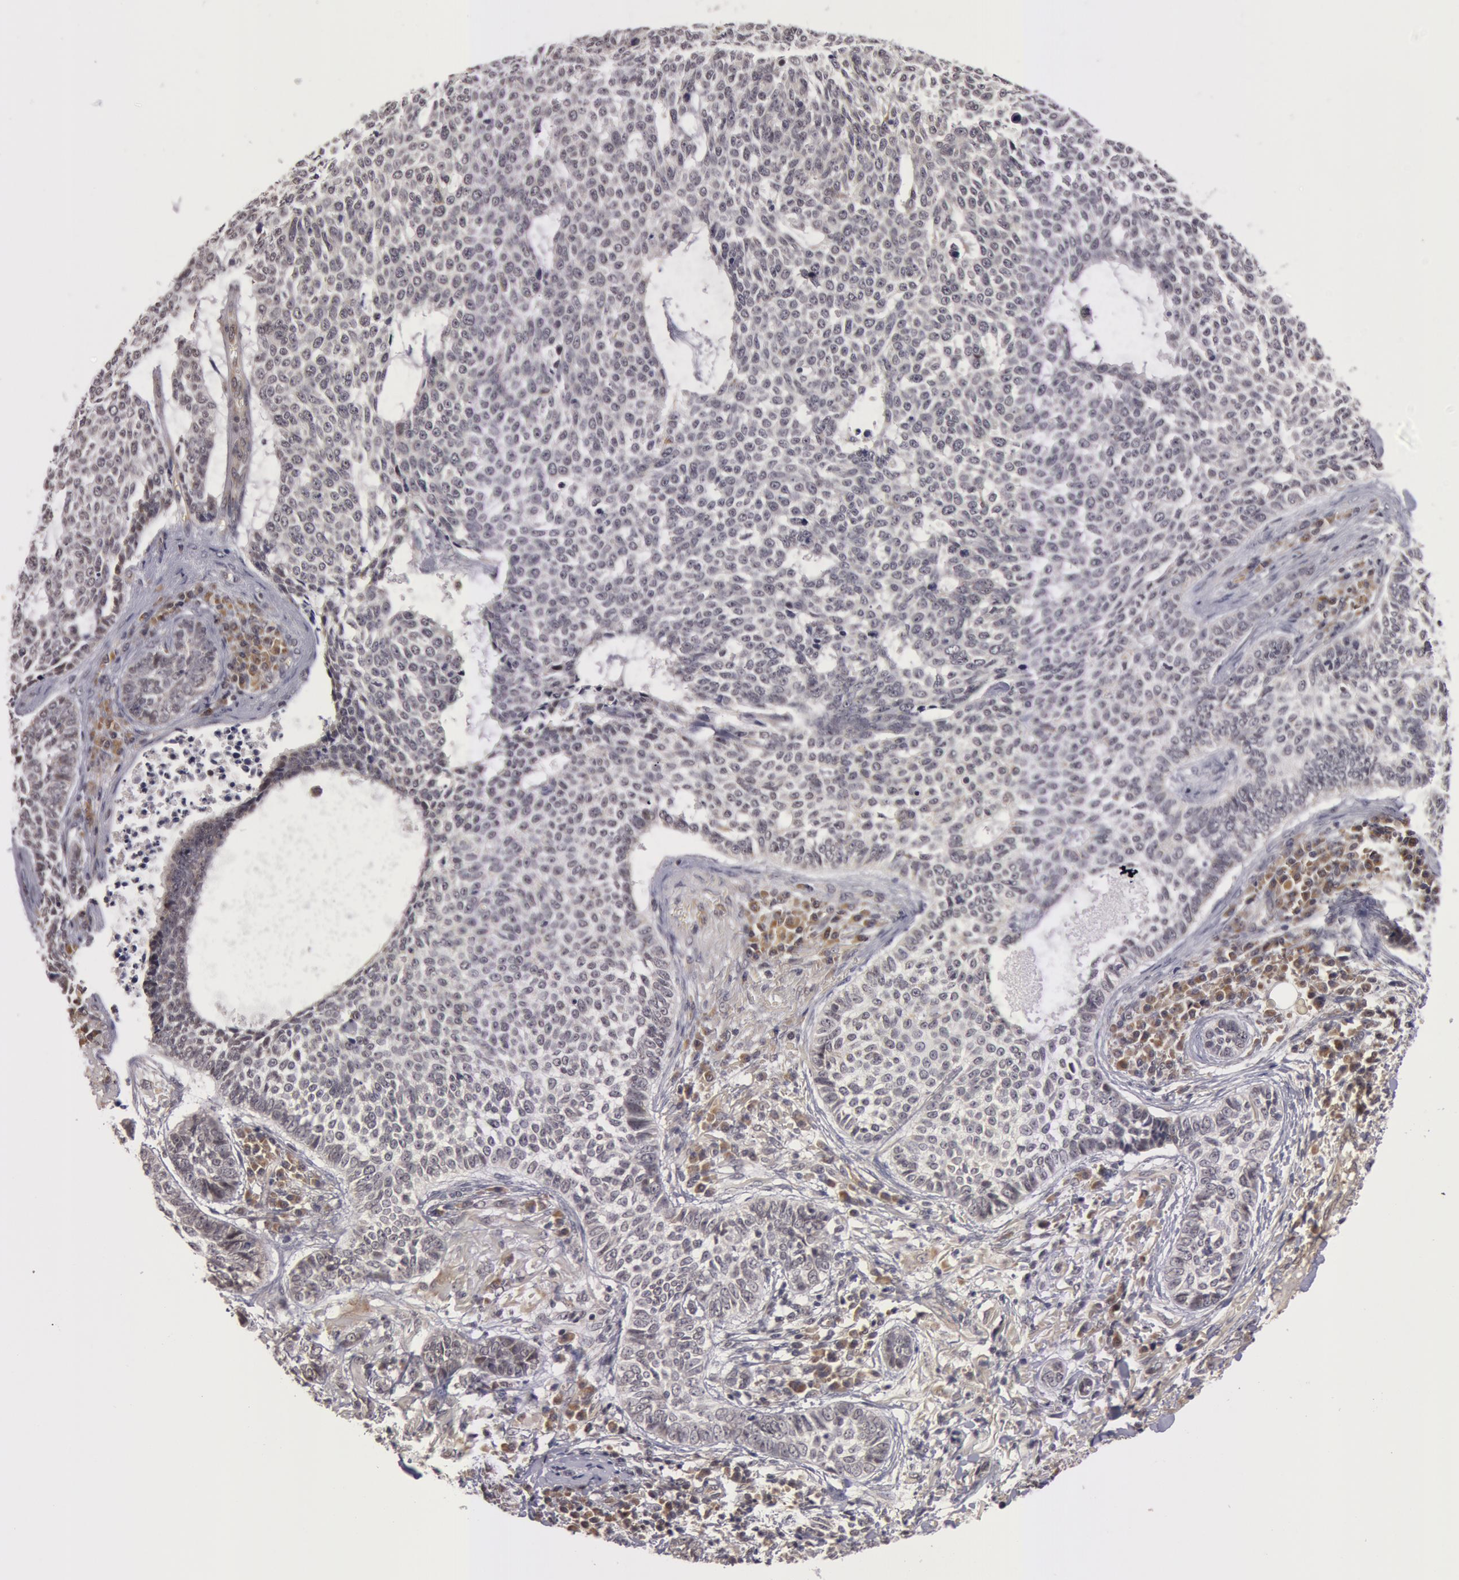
{"staining": {"intensity": "negative", "quantity": "none", "location": "none"}, "tissue": "skin cancer", "cell_type": "Tumor cells", "image_type": "cancer", "snomed": [{"axis": "morphology", "description": "Basal cell carcinoma"}, {"axis": "topography", "description": "Skin"}], "caption": "DAB immunohistochemical staining of skin cancer displays no significant positivity in tumor cells.", "gene": "SYTL4", "patient": {"sex": "female", "age": 89}}